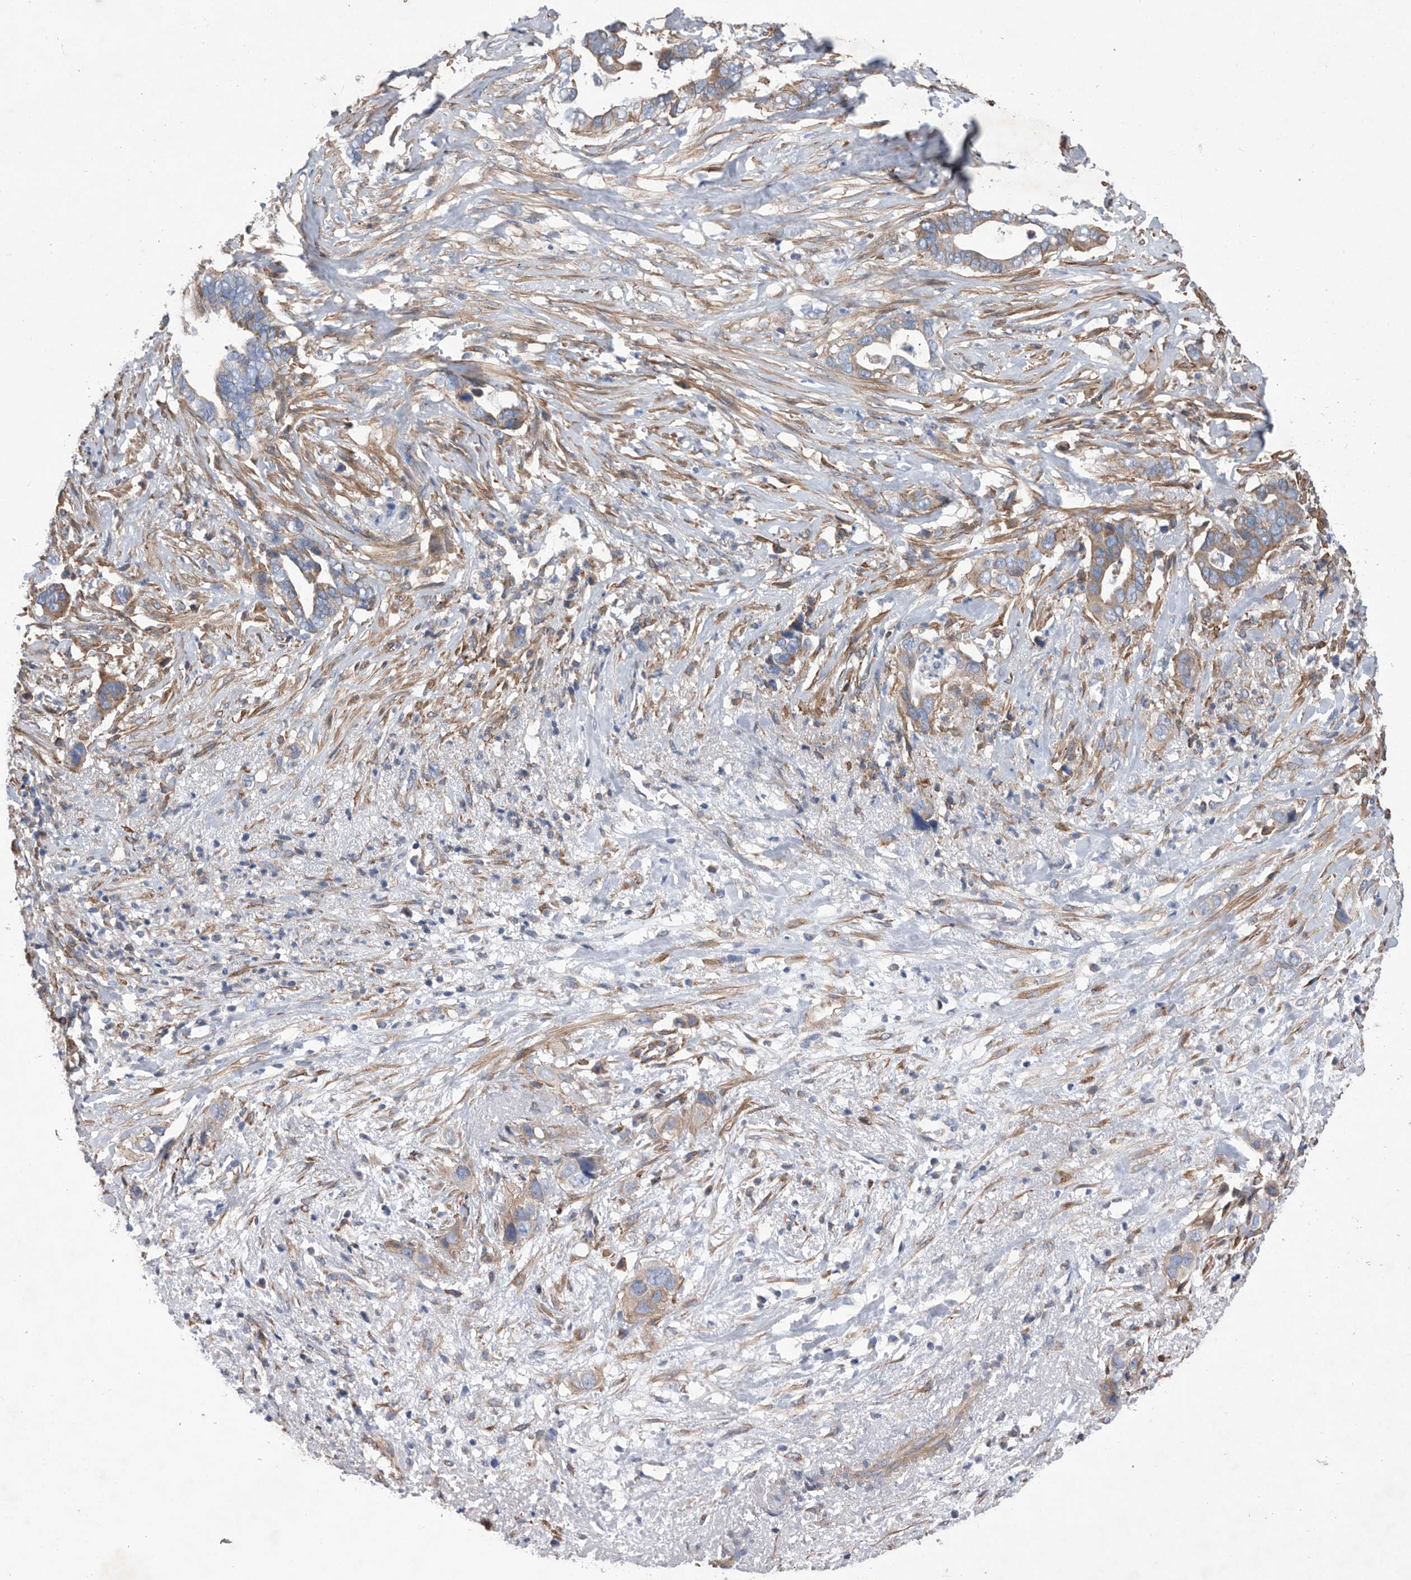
{"staining": {"intensity": "weak", "quantity": "25%-75%", "location": "cytoplasmic/membranous"}, "tissue": "liver cancer", "cell_type": "Tumor cells", "image_type": "cancer", "snomed": [{"axis": "morphology", "description": "Cholangiocarcinoma"}, {"axis": "topography", "description": "Liver"}], "caption": "Immunohistochemical staining of human liver cancer shows weak cytoplasmic/membranous protein expression in about 25%-75% of tumor cells.", "gene": "ATP13A3", "patient": {"sex": "female", "age": 79}}